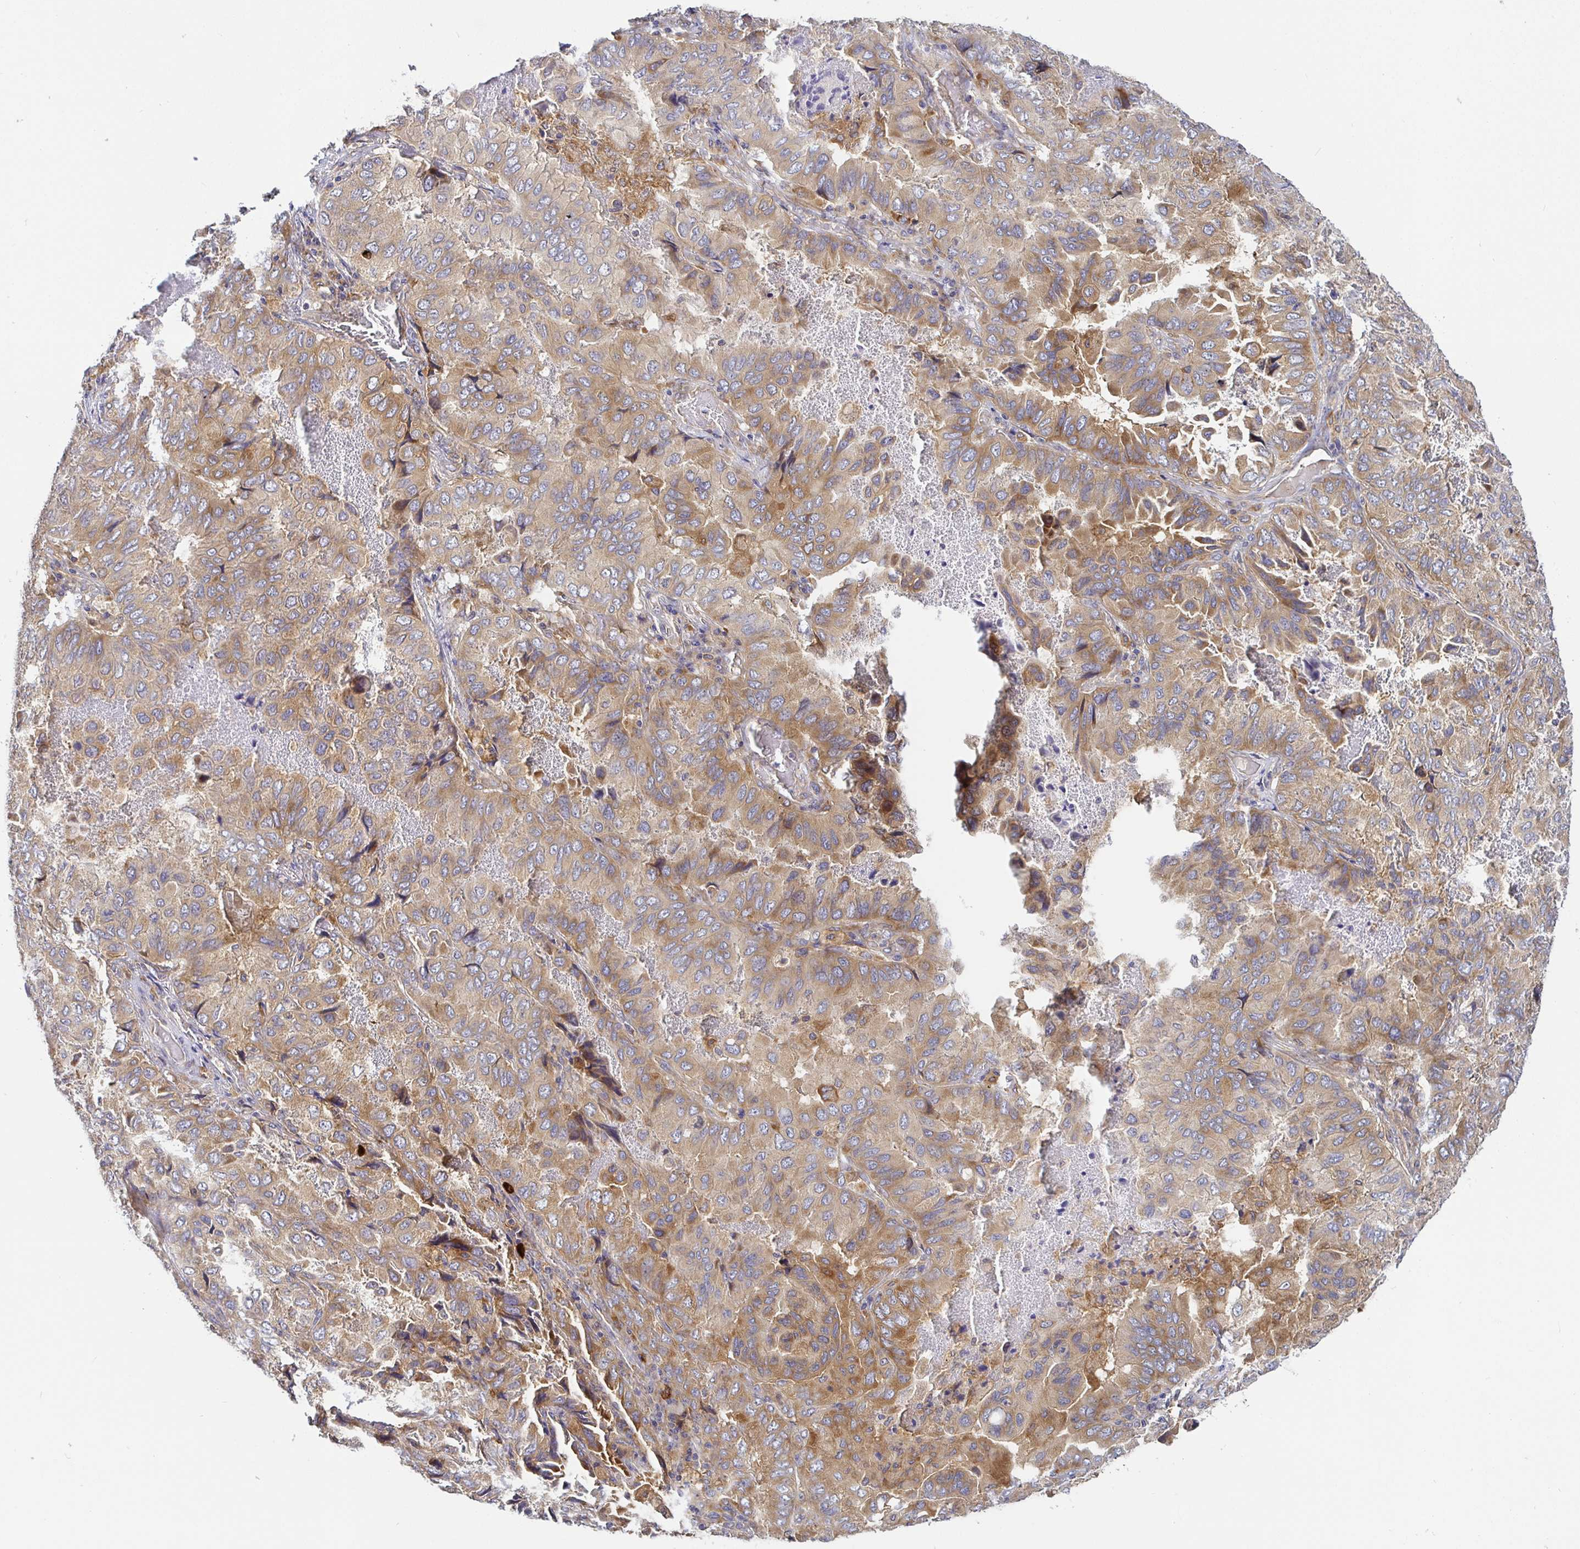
{"staining": {"intensity": "moderate", "quantity": ">75%", "location": "cytoplasmic/membranous"}, "tissue": "lung cancer", "cell_type": "Tumor cells", "image_type": "cancer", "snomed": [{"axis": "morphology", "description": "Aneuploidy"}, {"axis": "morphology", "description": "Adenocarcinoma, NOS"}, {"axis": "morphology", "description": "Adenocarcinoma, metastatic, NOS"}, {"axis": "topography", "description": "Lymph node"}, {"axis": "topography", "description": "Lung"}], "caption": "A medium amount of moderate cytoplasmic/membranous positivity is seen in approximately >75% of tumor cells in lung adenocarcinoma tissue. (Stains: DAB (3,3'-diaminobenzidine) in brown, nuclei in blue, Microscopy: brightfield microscopy at high magnification).", "gene": "SNX8", "patient": {"sex": "female", "age": 48}}